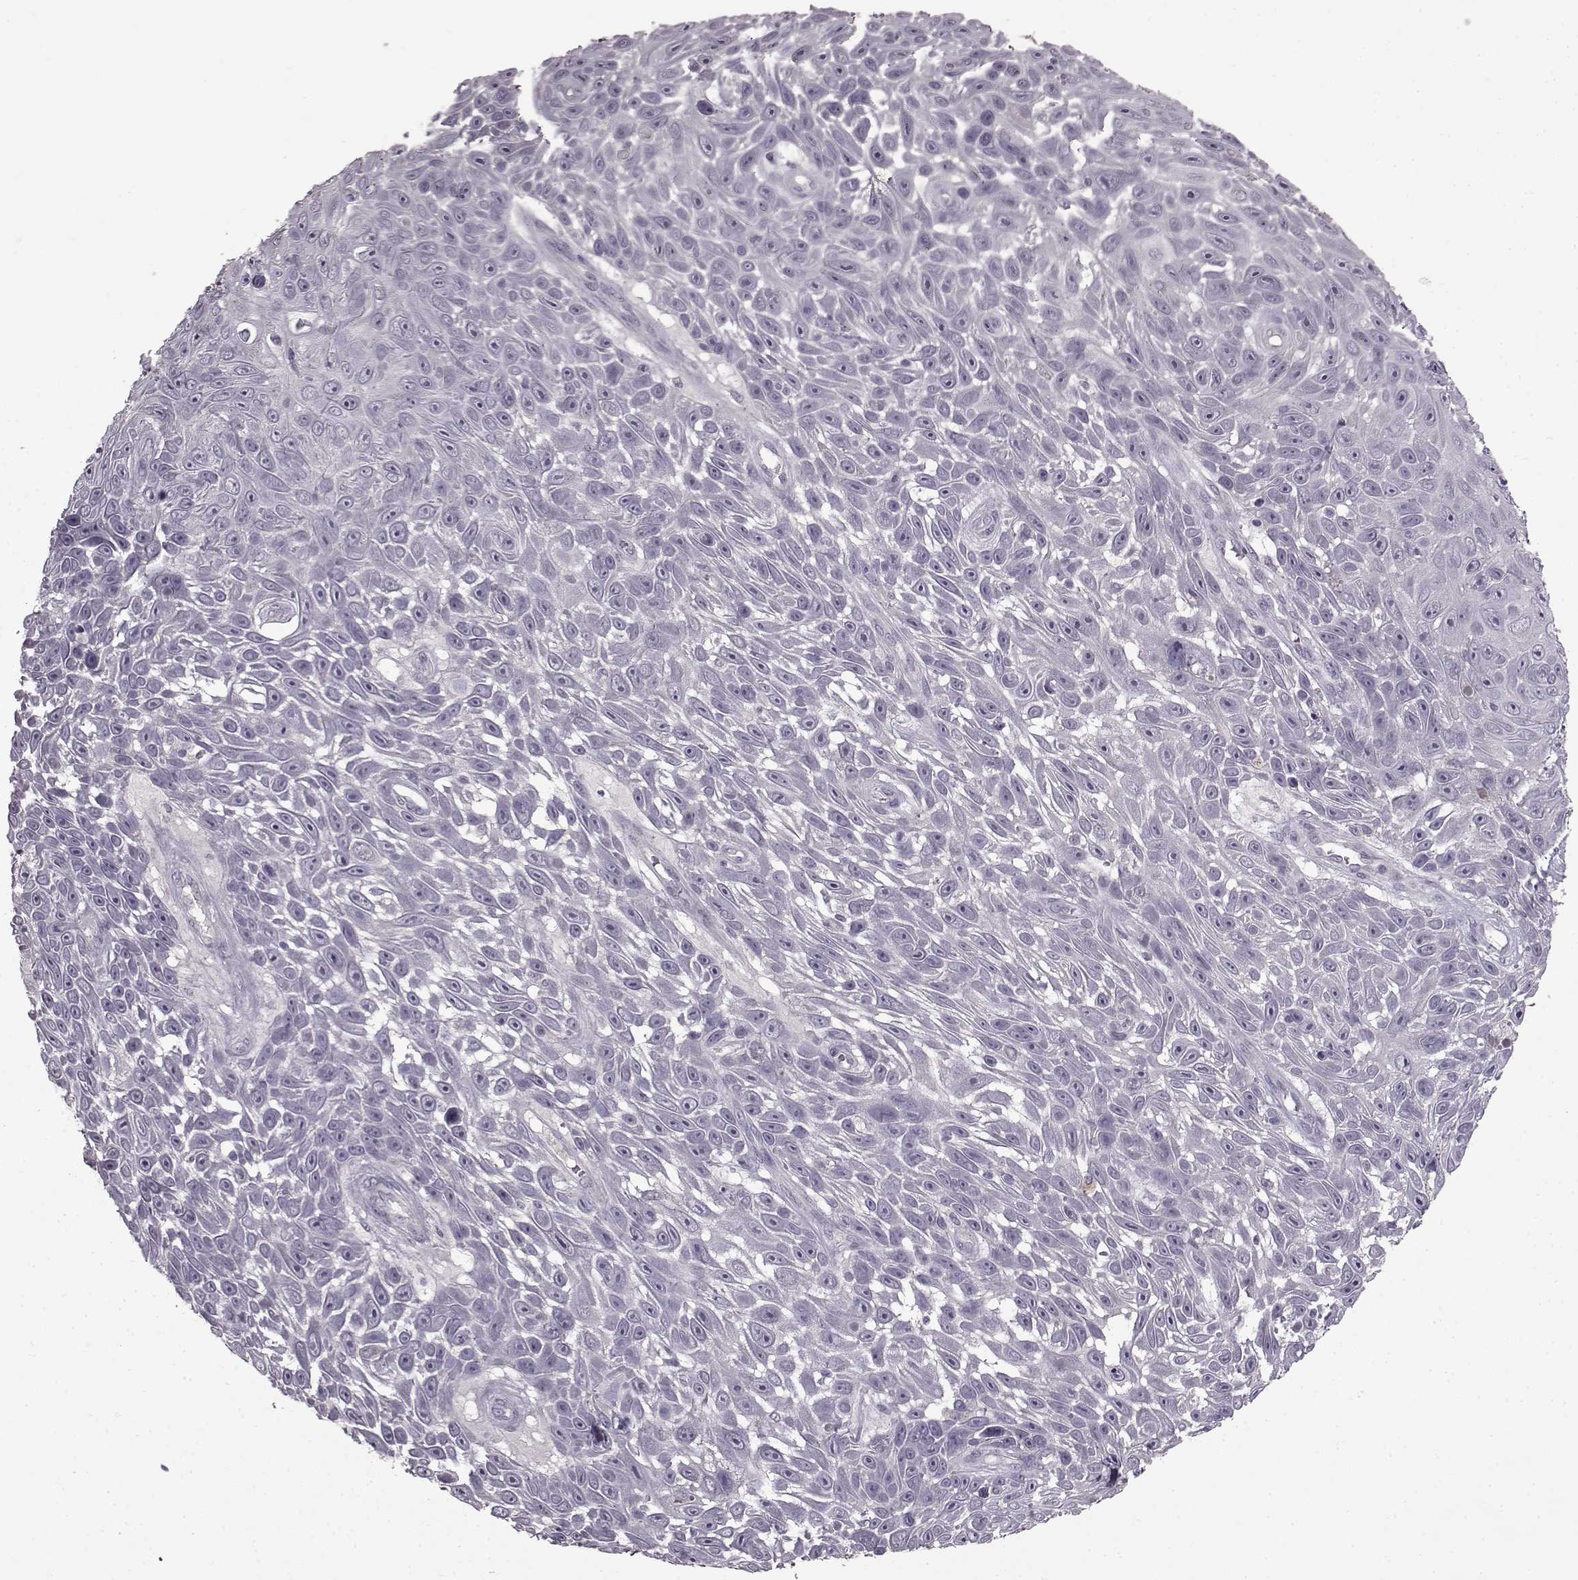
{"staining": {"intensity": "negative", "quantity": "none", "location": "none"}, "tissue": "skin cancer", "cell_type": "Tumor cells", "image_type": "cancer", "snomed": [{"axis": "morphology", "description": "Squamous cell carcinoma, NOS"}, {"axis": "topography", "description": "Skin"}], "caption": "The micrograph shows no significant expression in tumor cells of squamous cell carcinoma (skin).", "gene": "LHB", "patient": {"sex": "male", "age": 82}}